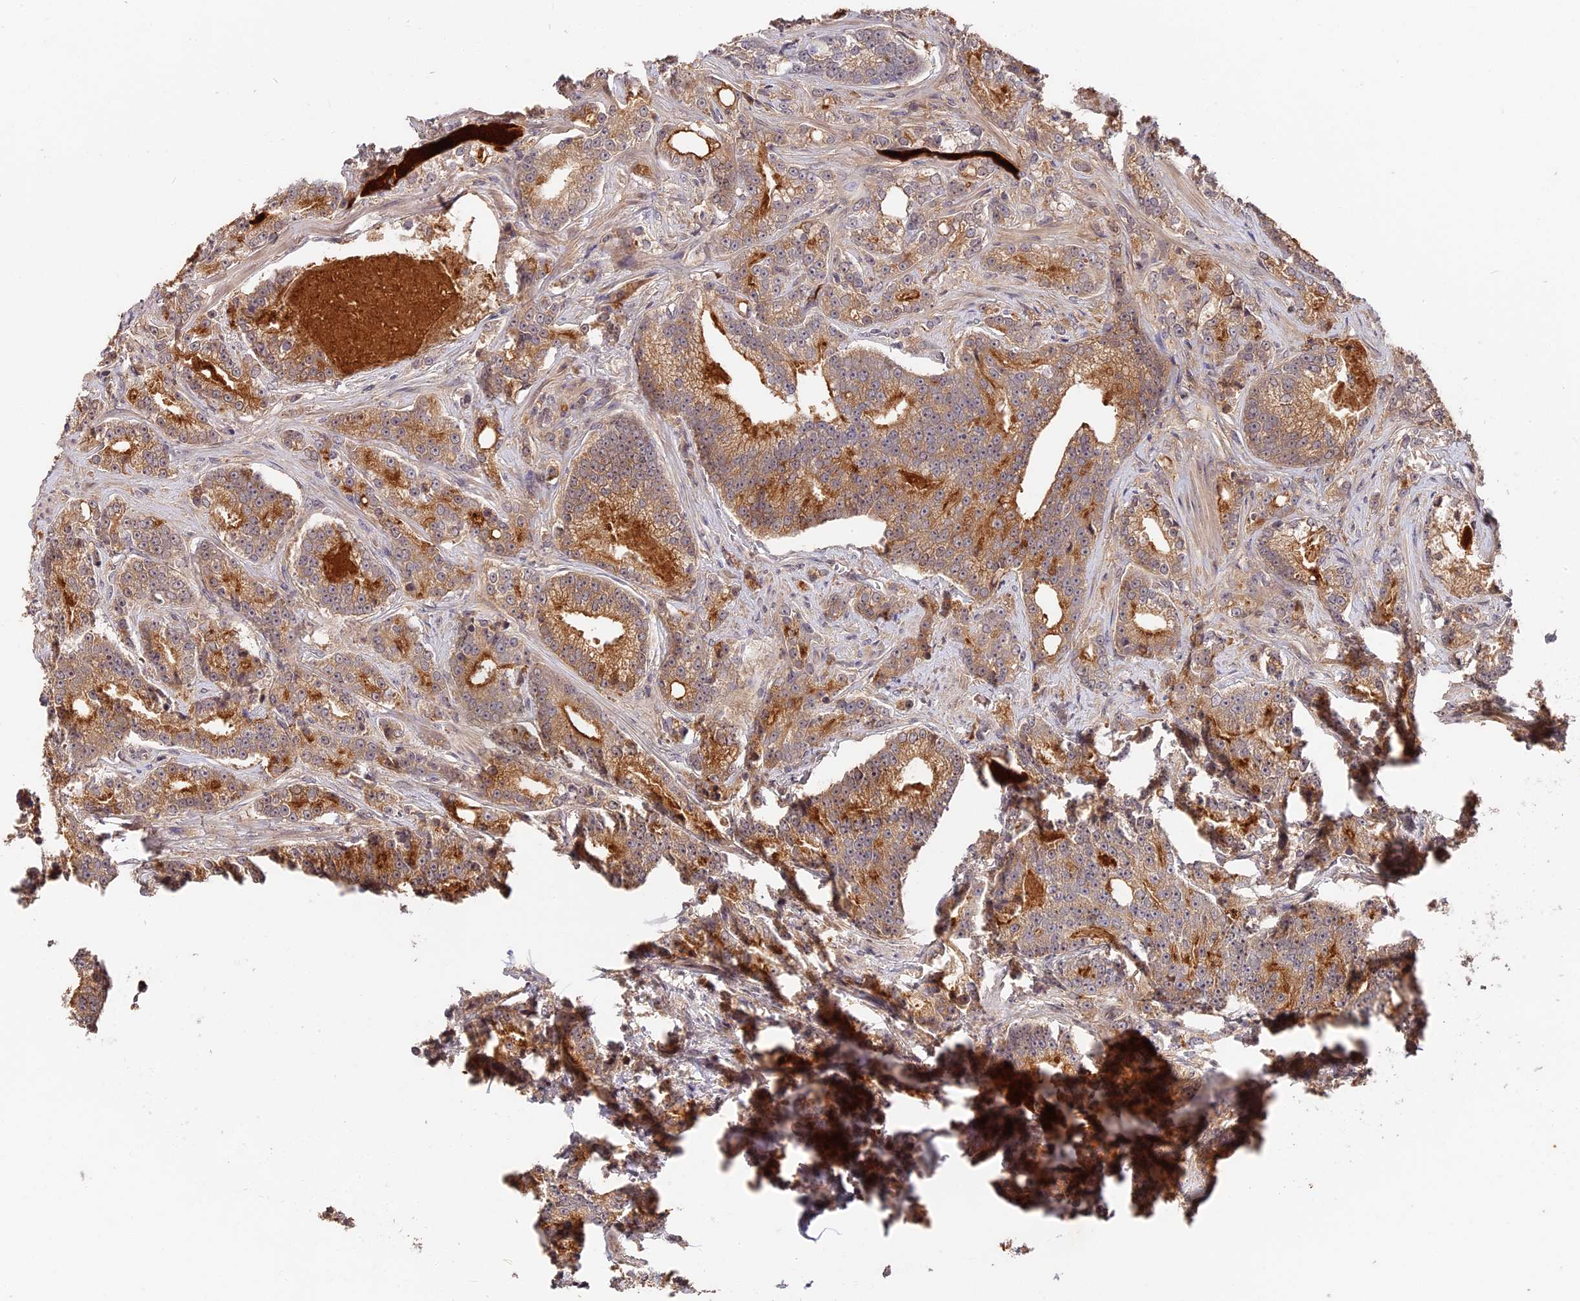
{"staining": {"intensity": "moderate", "quantity": ">75%", "location": "cytoplasmic/membranous"}, "tissue": "prostate cancer", "cell_type": "Tumor cells", "image_type": "cancer", "snomed": [{"axis": "morphology", "description": "Adenocarcinoma, High grade"}, {"axis": "topography", "description": "Prostate"}], "caption": "This is an image of IHC staining of prostate high-grade adenocarcinoma, which shows moderate staining in the cytoplasmic/membranous of tumor cells.", "gene": "ITIH1", "patient": {"sex": "male", "age": 67}}